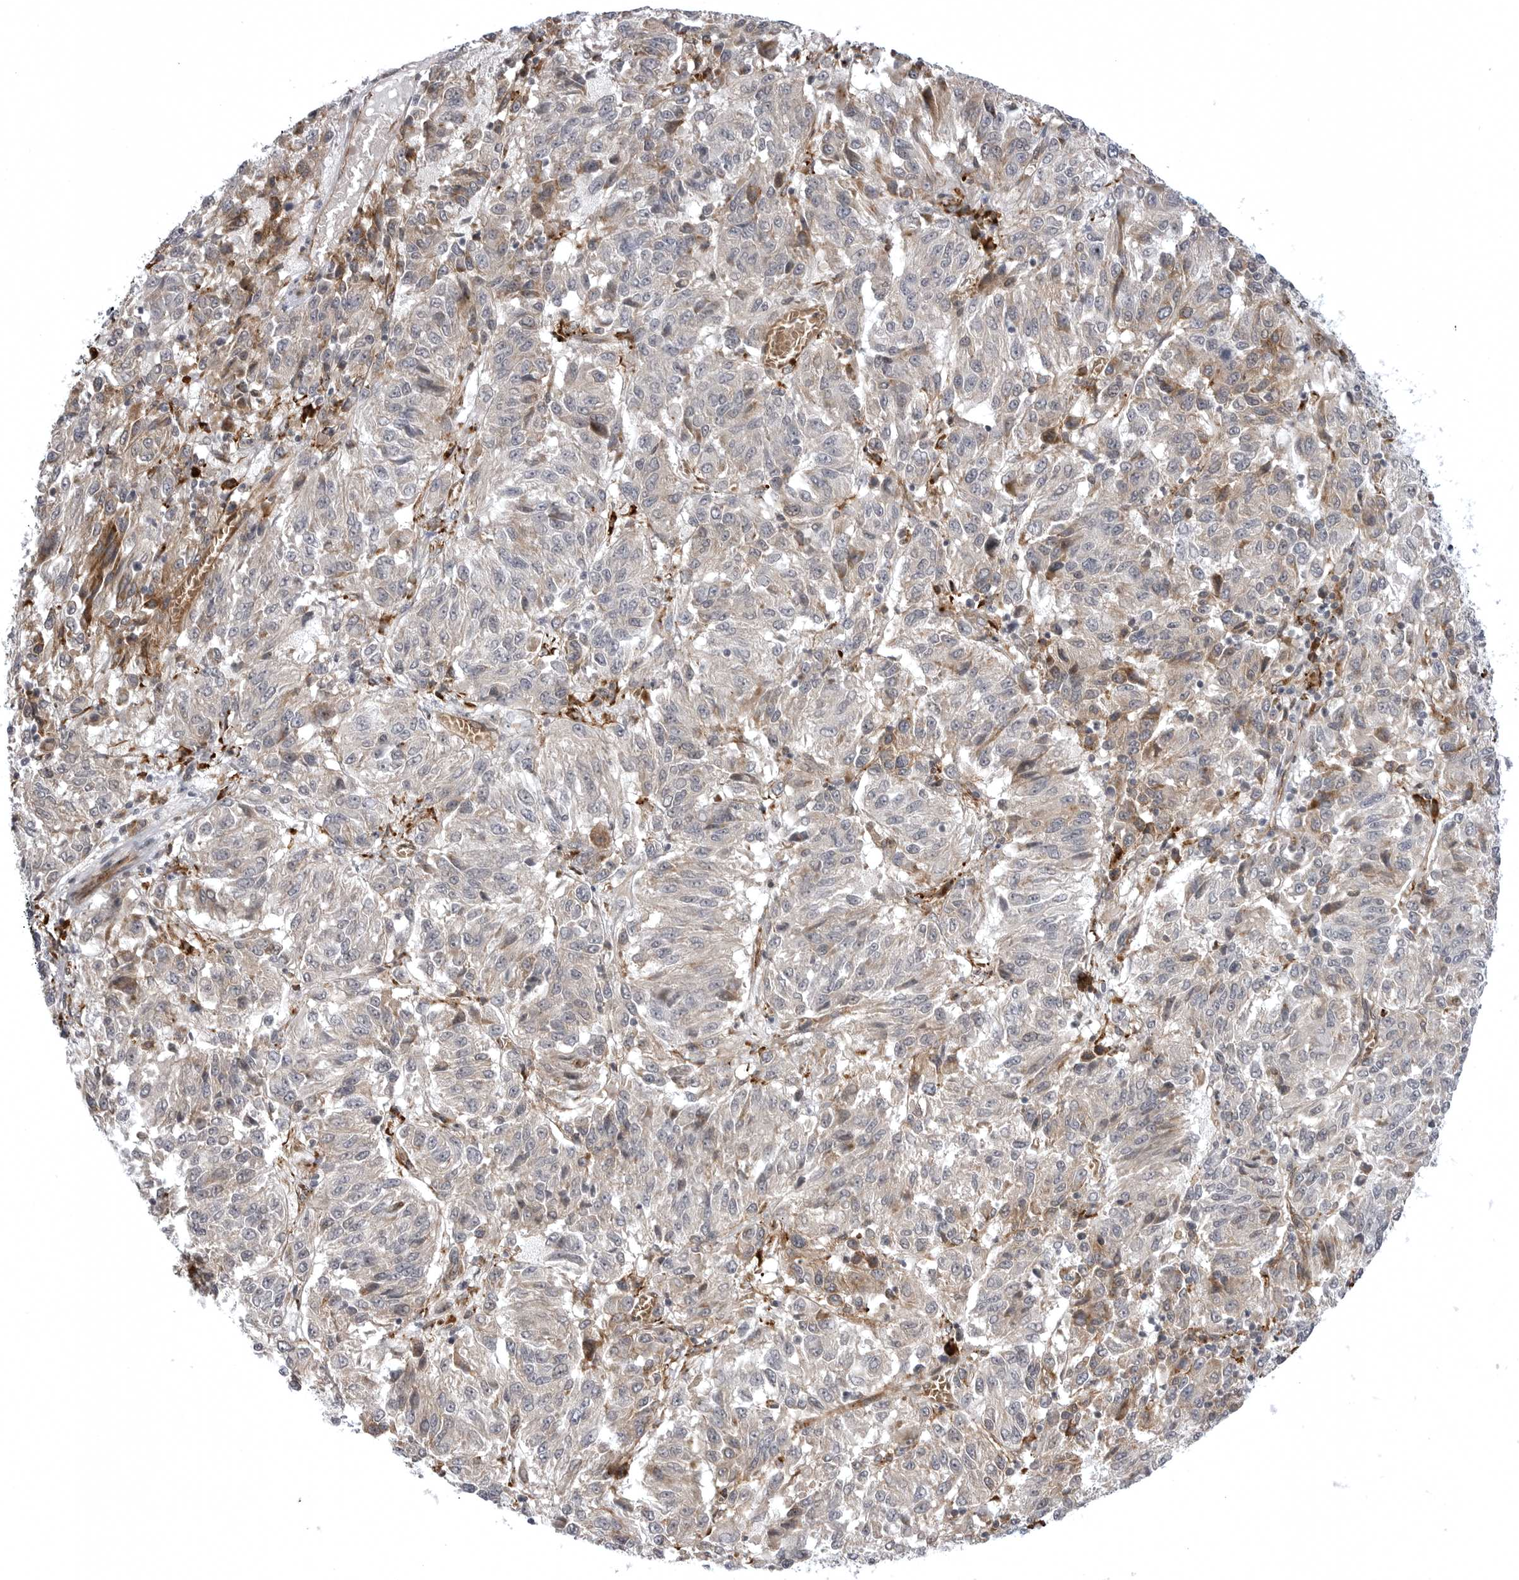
{"staining": {"intensity": "weak", "quantity": "<25%", "location": "cytoplasmic/membranous"}, "tissue": "melanoma", "cell_type": "Tumor cells", "image_type": "cancer", "snomed": [{"axis": "morphology", "description": "Malignant melanoma, NOS"}, {"axis": "topography", "description": "Skin"}], "caption": "This is an immunohistochemistry image of human melanoma. There is no expression in tumor cells.", "gene": "ARL5A", "patient": {"sex": "female", "age": 82}}